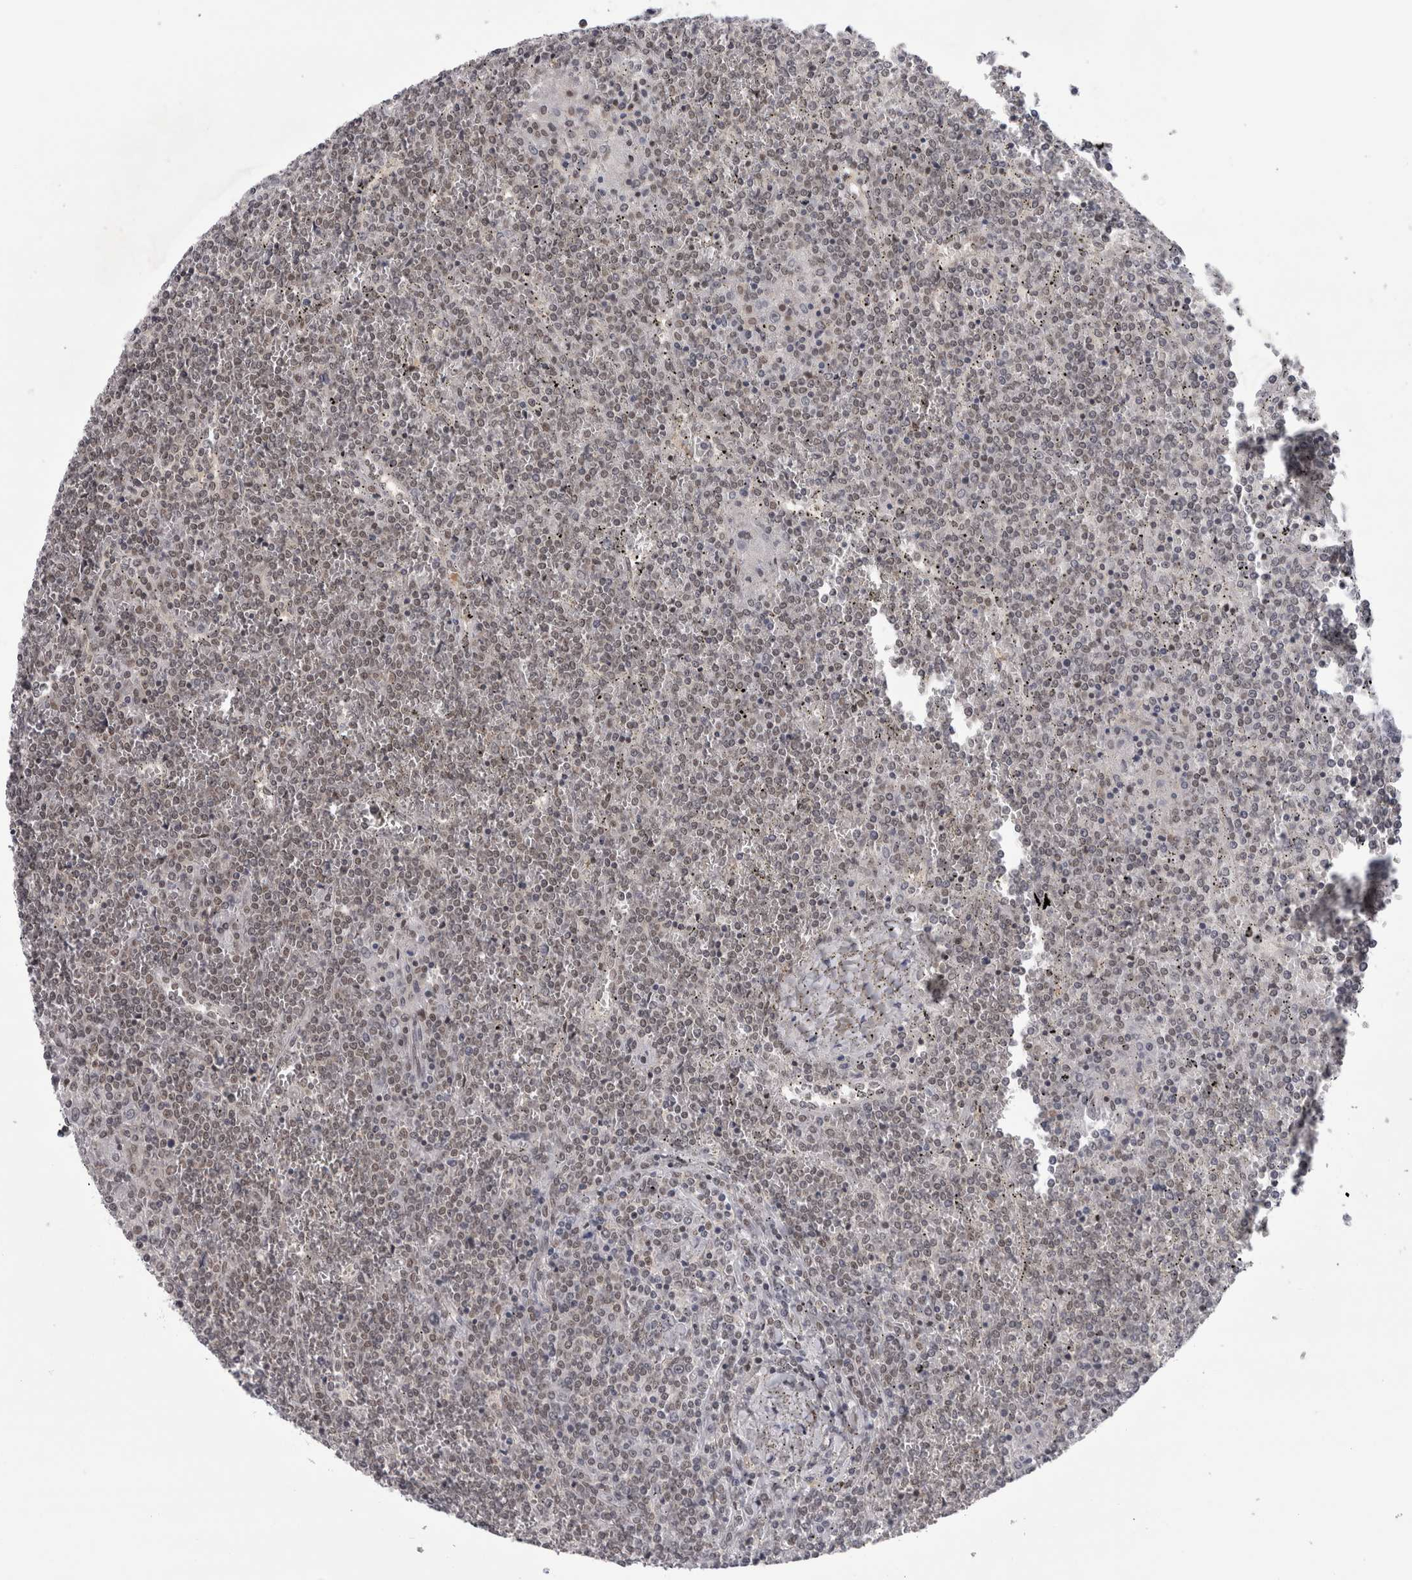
{"staining": {"intensity": "weak", "quantity": ">75%", "location": "nuclear"}, "tissue": "lymphoma", "cell_type": "Tumor cells", "image_type": "cancer", "snomed": [{"axis": "morphology", "description": "Malignant lymphoma, non-Hodgkin's type, Low grade"}, {"axis": "topography", "description": "Spleen"}], "caption": "Weak nuclear positivity is seen in approximately >75% of tumor cells in malignant lymphoma, non-Hodgkin's type (low-grade).", "gene": "PSMB2", "patient": {"sex": "female", "age": 19}}